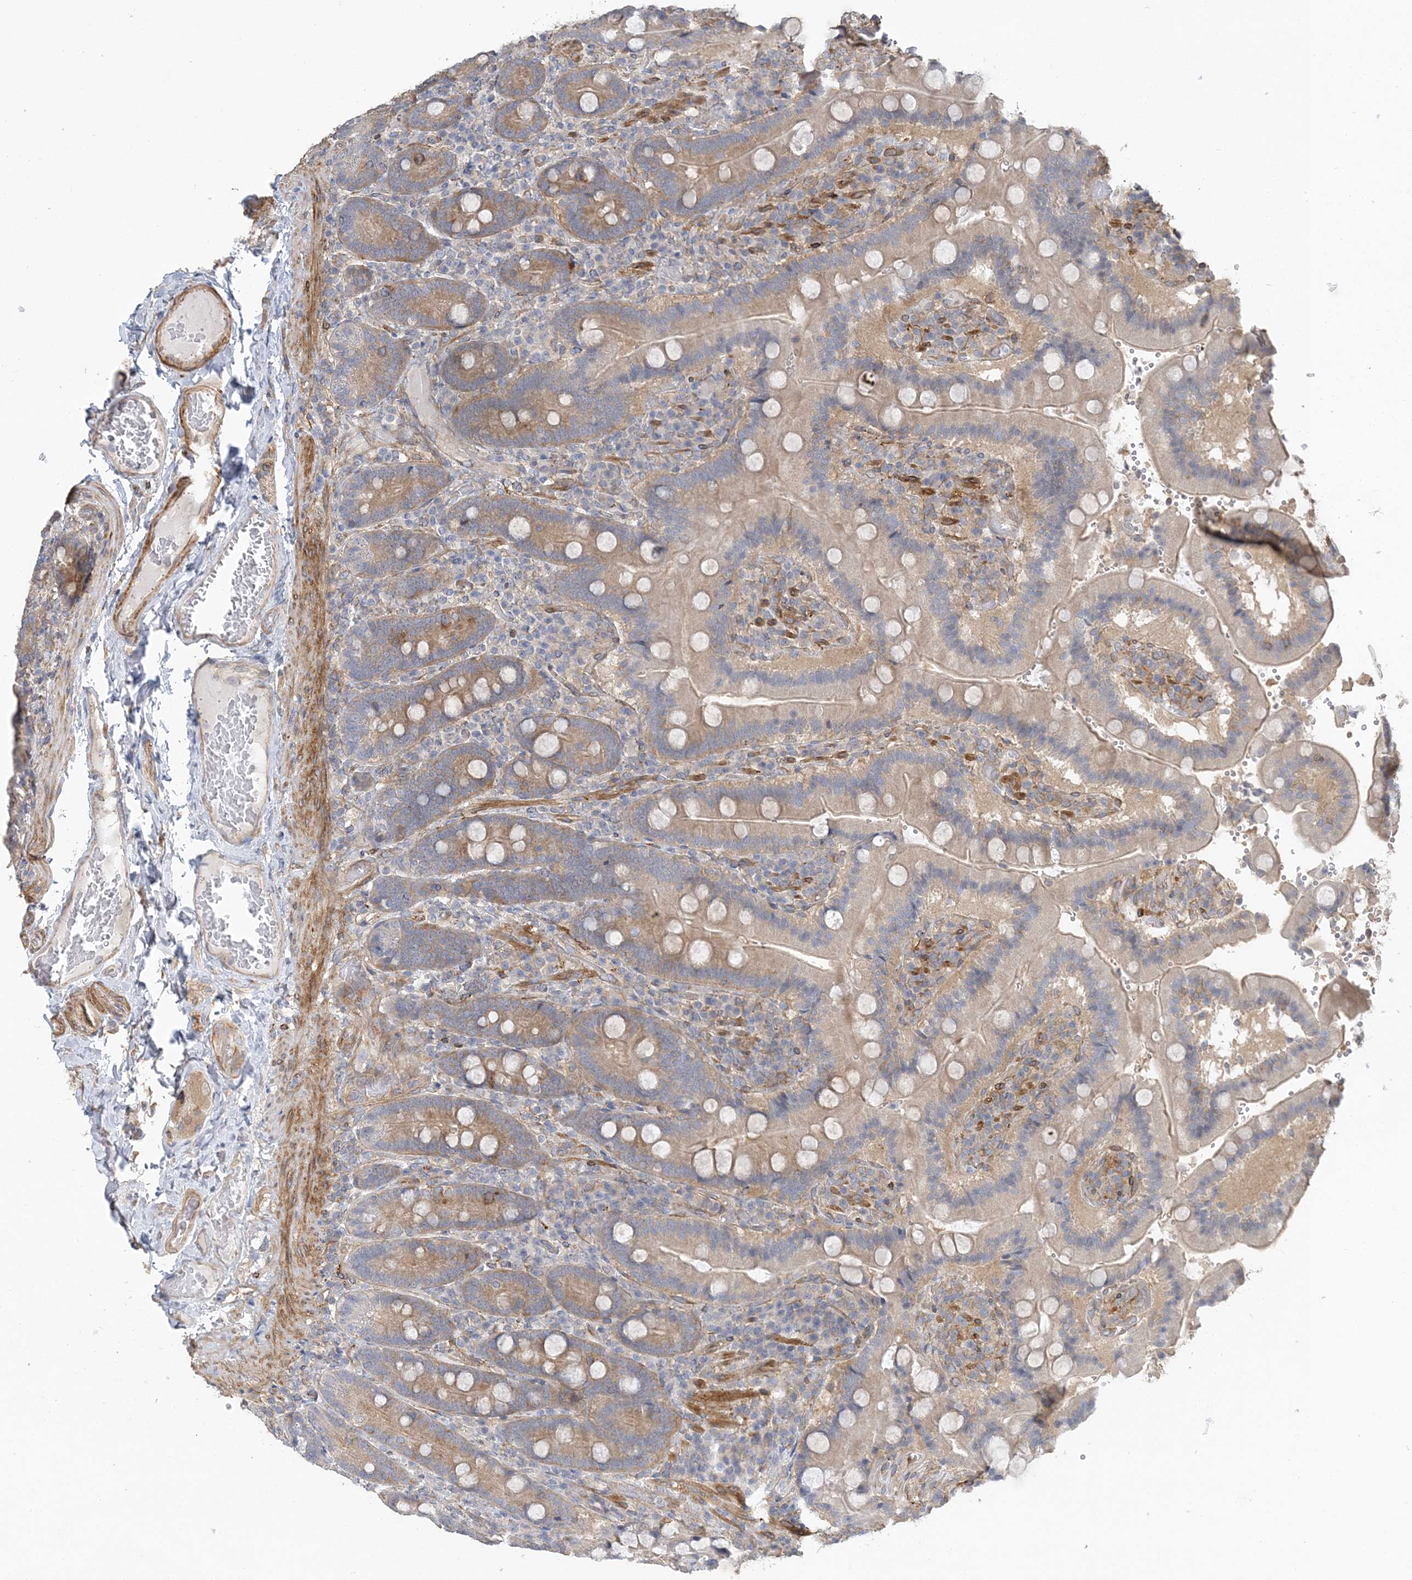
{"staining": {"intensity": "moderate", "quantity": "25%-75%", "location": "cytoplasmic/membranous"}, "tissue": "duodenum", "cell_type": "Glandular cells", "image_type": "normal", "snomed": [{"axis": "morphology", "description": "Normal tissue, NOS"}, {"axis": "topography", "description": "Duodenum"}], "caption": "Protein staining by immunohistochemistry exhibits moderate cytoplasmic/membranous positivity in about 25%-75% of glandular cells in normal duodenum.", "gene": "MAP4K5", "patient": {"sex": "female", "age": 62}}